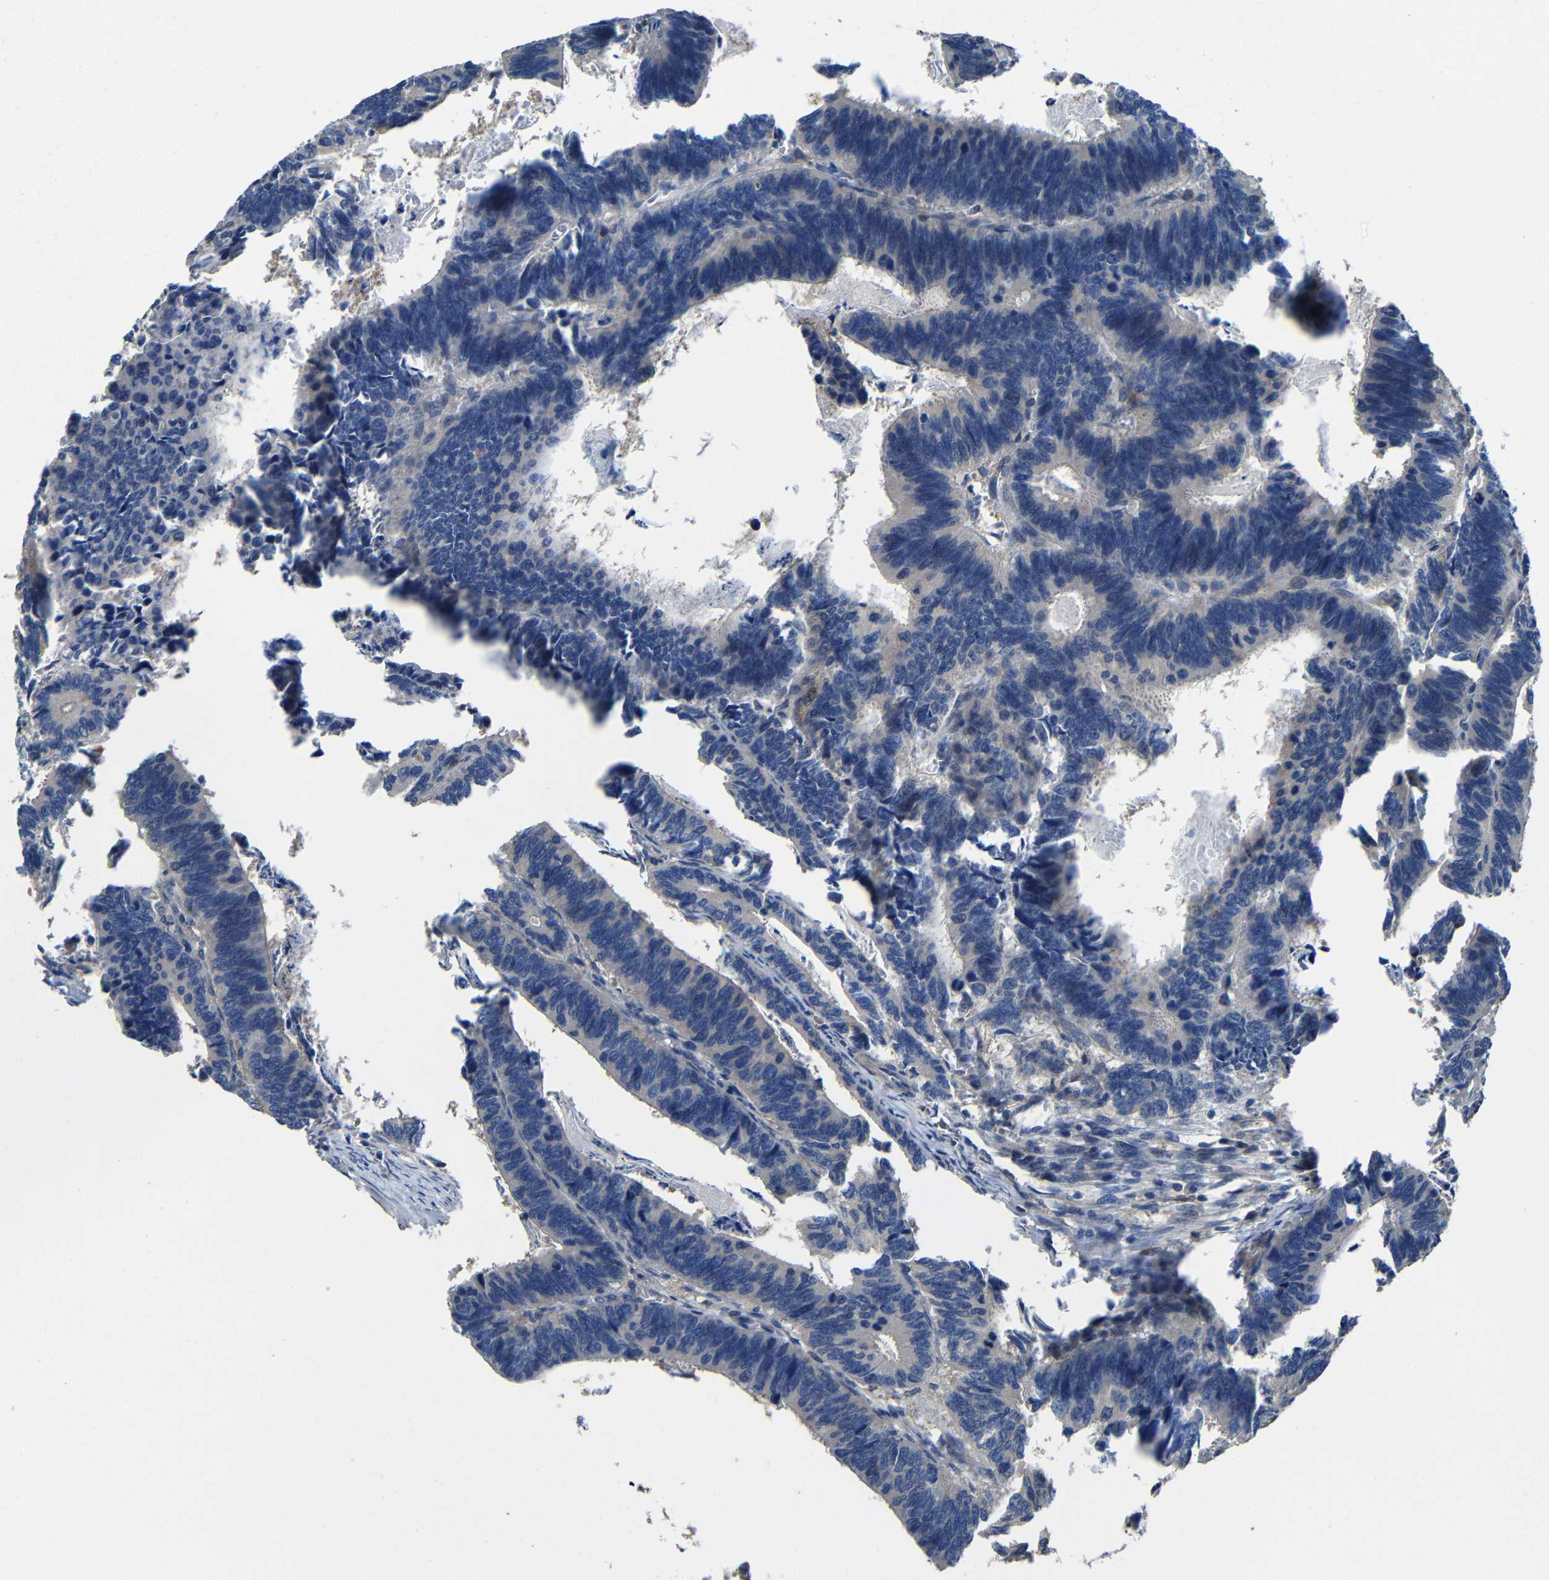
{"staining": {"intensity": "negative", "quantity": "none", "location": "none"}, "tissue": "colorectal cancer", "cell_type": "Tumor cells", "image_type": "cancer", "snomed": [{"axis": "morphology", "description": "Adenocarcinoma, NOS"}, {"axis": "topography", "description": "Colon"}], "caption": "Tumor cells are negative for protein expression in human colorectal adenocarcinoma. Brightfield microscopy of immunohistochemistry stained with DAB (3,3'-diaminobenzidine) (brown) and hematoxylin (blue), captured at high magnification.", "gene": "GDI1", "patient": {"sex": "male", "age": 72}}